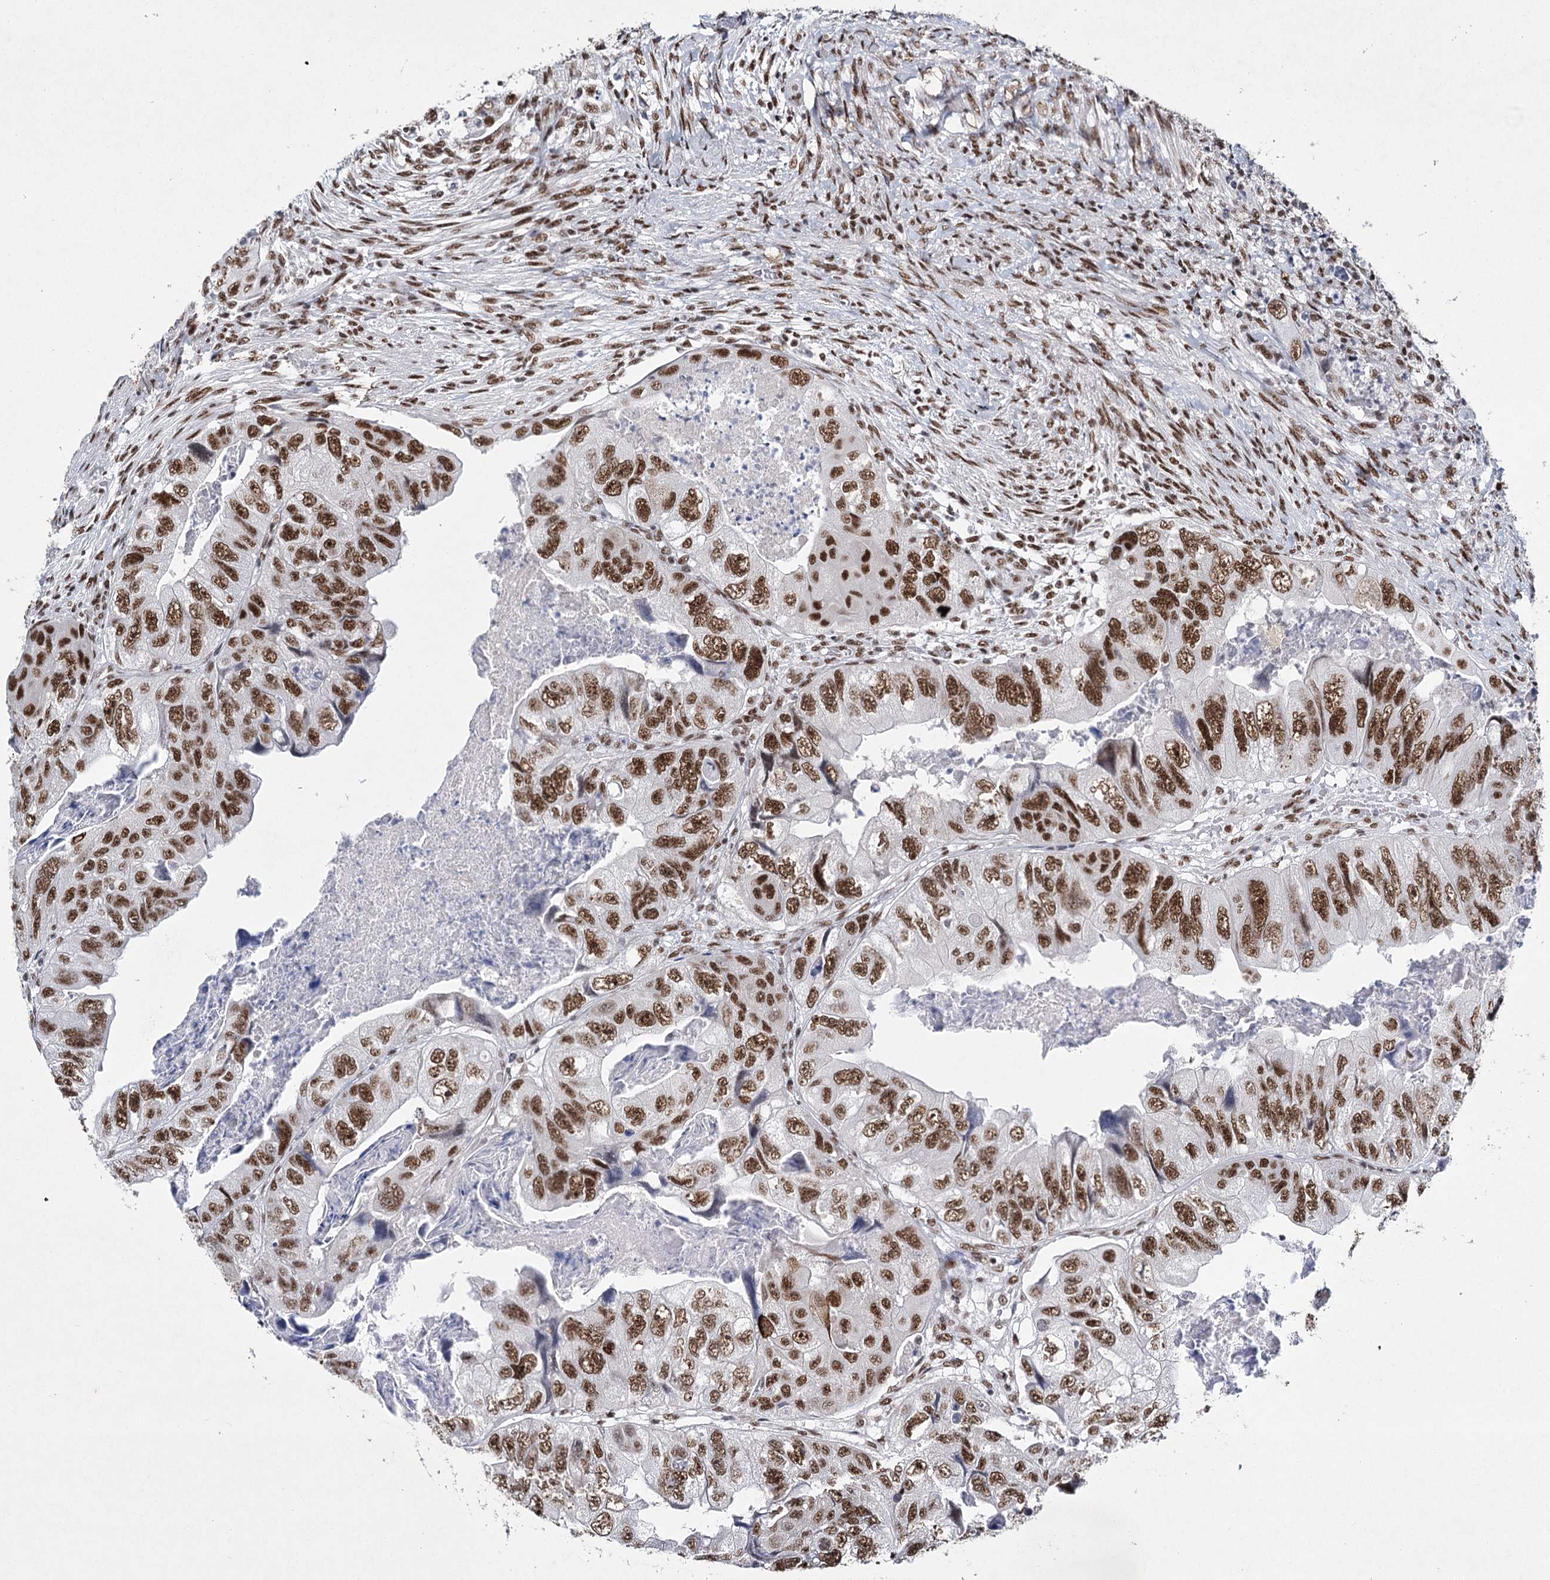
{"staining": {"intensity": "moderate", "quantity": ">75%", "location": "nuclear"}, "tissue": "colorectal cancer", "cell_type": "Tumor cells", "image_type": "cancer", "snomed": [{"axis": "morphology", "description": "Adenocarcinoma, NOS"}, {"axis": "topography", "description": "Rectum"}], "caption": "Colorectal adenocarcinoma was stained to show a protein in brown. There is medium levels of moderate nuclear expression in approximately >75% of tumor cells.", "gene": "SCAF8", "patient": {"sex": "male", "age": 63}}